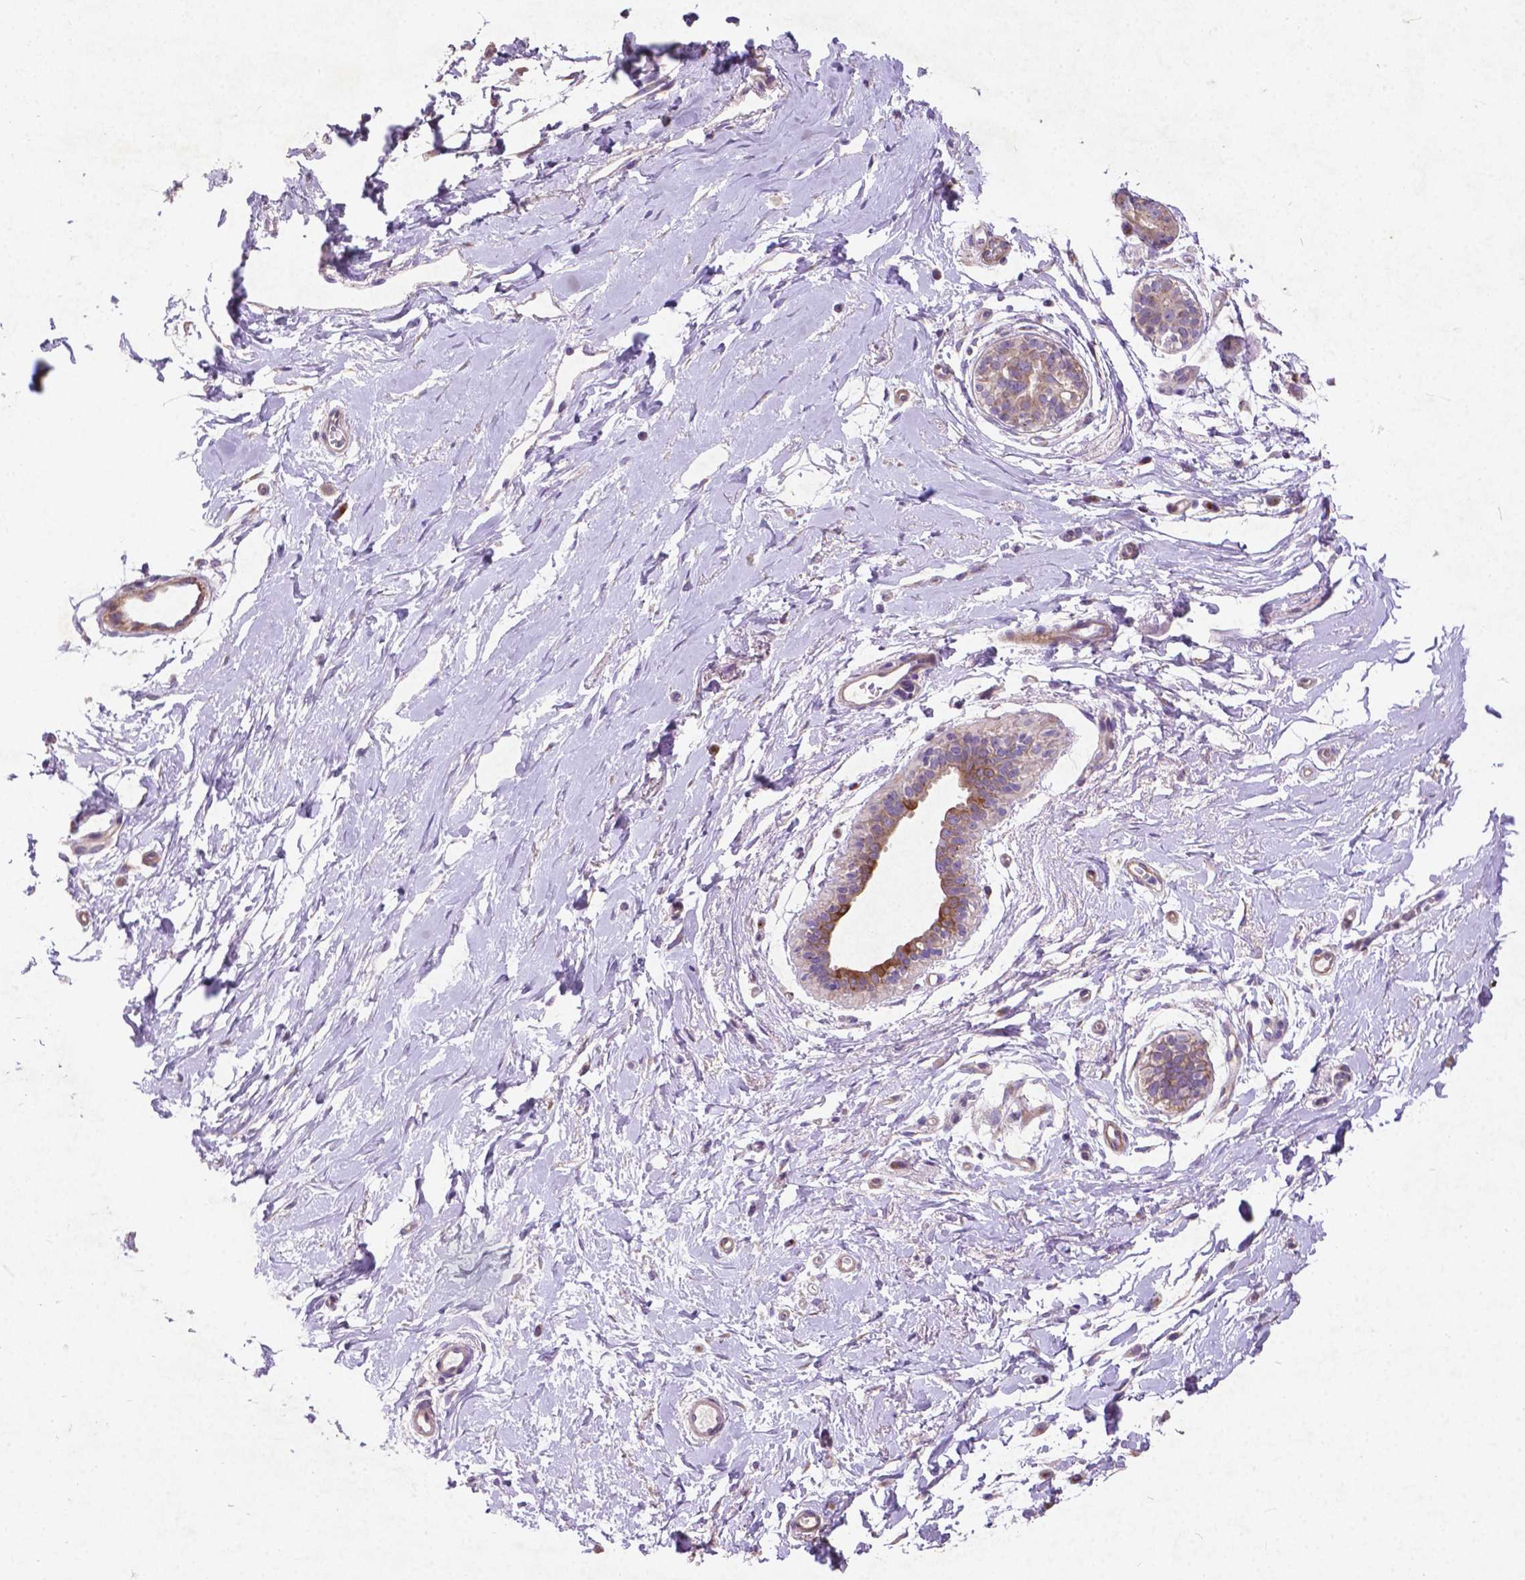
{"staining": {"intensity": "negative", "quantity": "none", "location": "none"}, "tissue": "breast", "cell_type": "Adipocytes", "image_type": "normal", "snomed": [{"axis": "morphology", "description": "Normal tissue, NOS"}, {"axis": "topography", "description": "Breast"}], "caption": "Immunohistochemical staining of unremarkable human breast reveals no significant staining in adipocytes.", "gene": "ATG4D", "patient": {"sex": "female", "age": 49}}